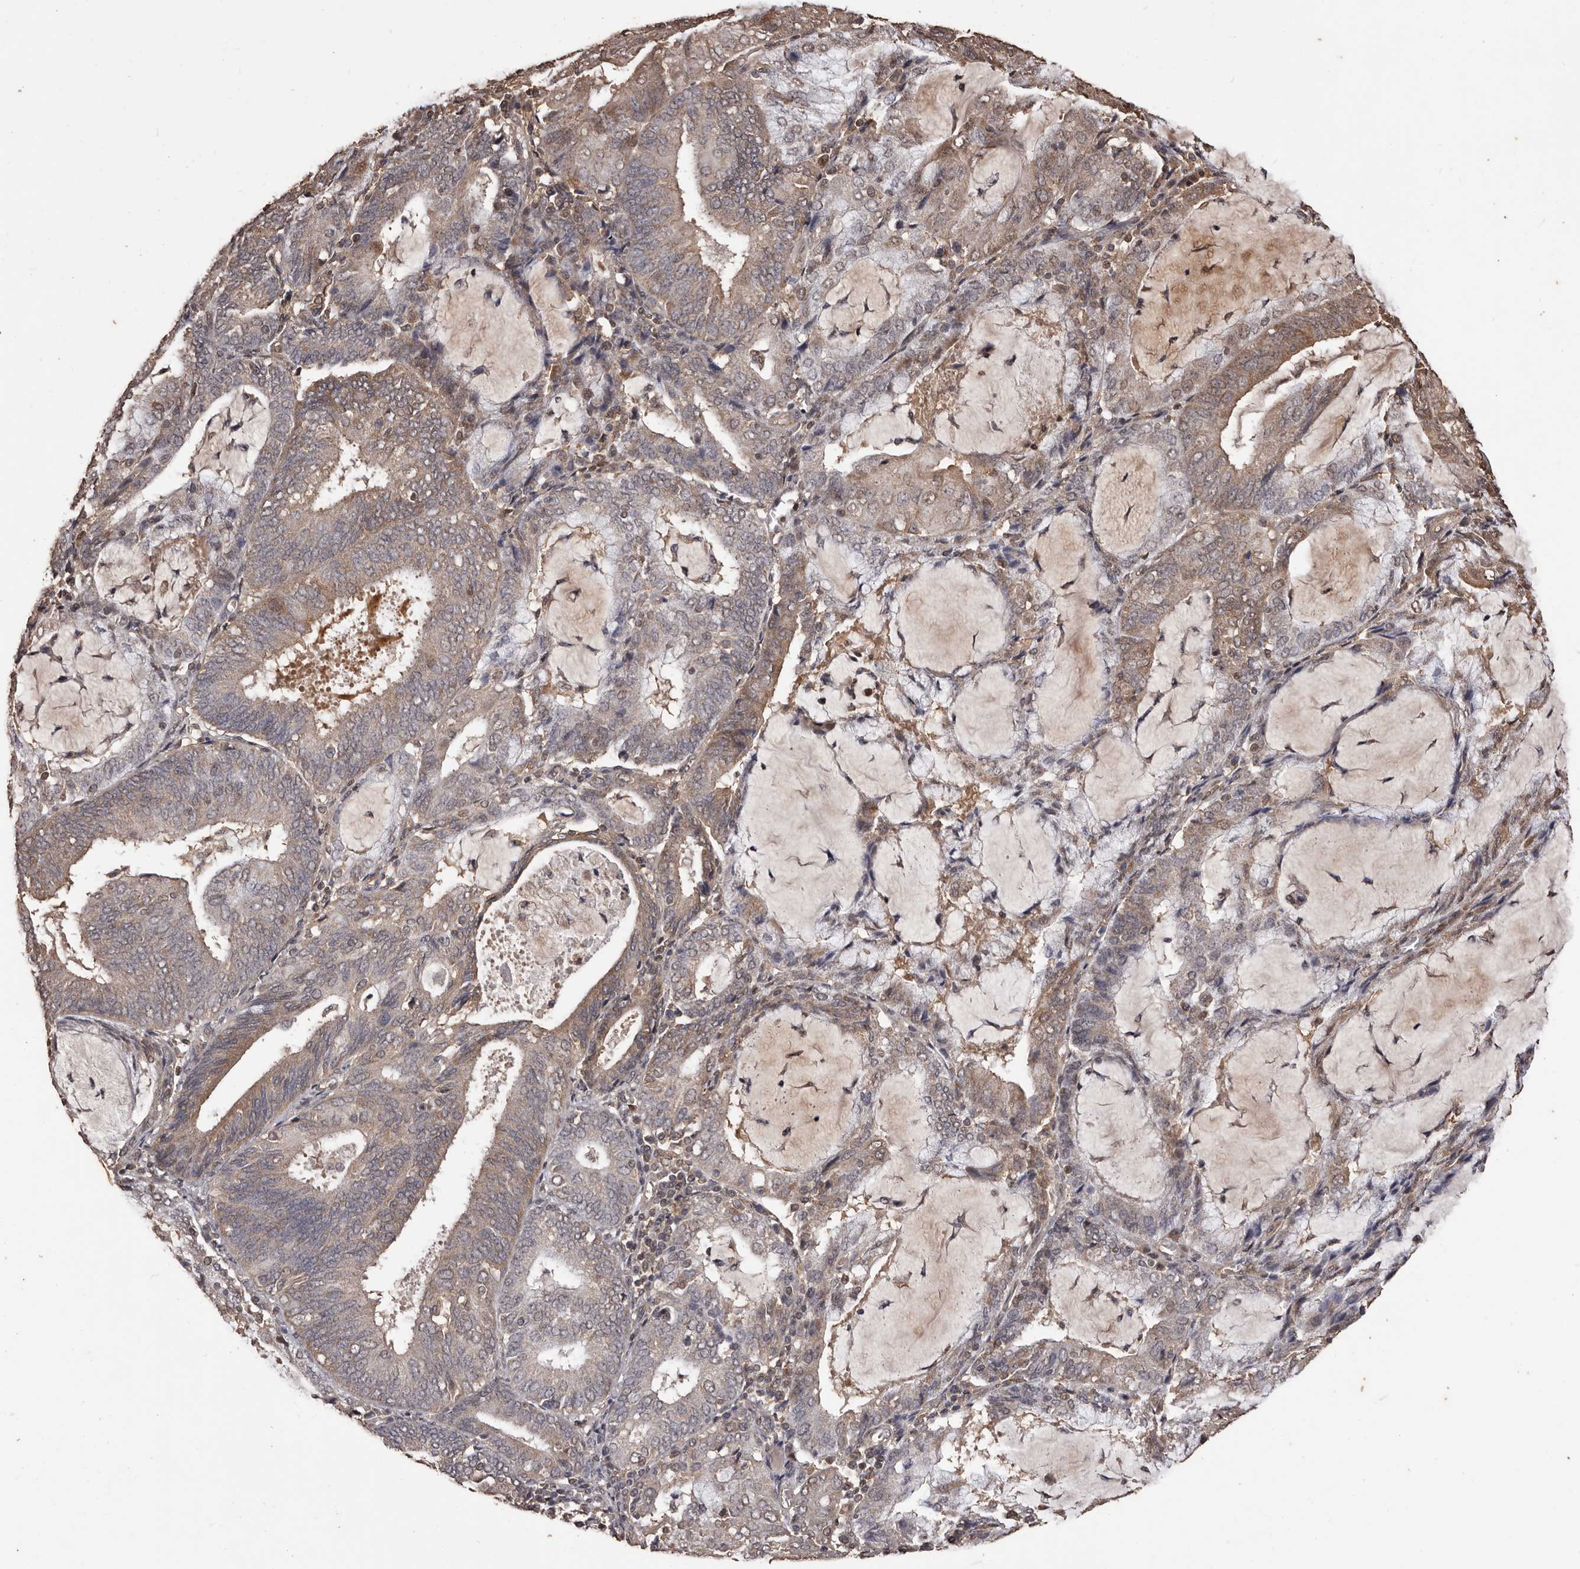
{"staining": {"intensity": "weak", "quantity": "25%-75%", "location": "cytoplasmic/membranous"}, "tissue": "endometrial cancer", "cell_type": "Tumor cells", "image_type": "cancer", "snomed": [{"axis": "morphology", "description": "Adenocarcinoma, NOS"}, {"axis": "topography", "description": "Endometrium"}], "caption": "A brown stain labels weak cytoplasmic/membranous positivity of a protein in human endometrial cancer (adenocarcinoma) tumor cells. (DAB = brown stain, brightfield microscopy at high magnification).", "gene": "NAV1", "patient": {"sex": "female", "age": 81}}